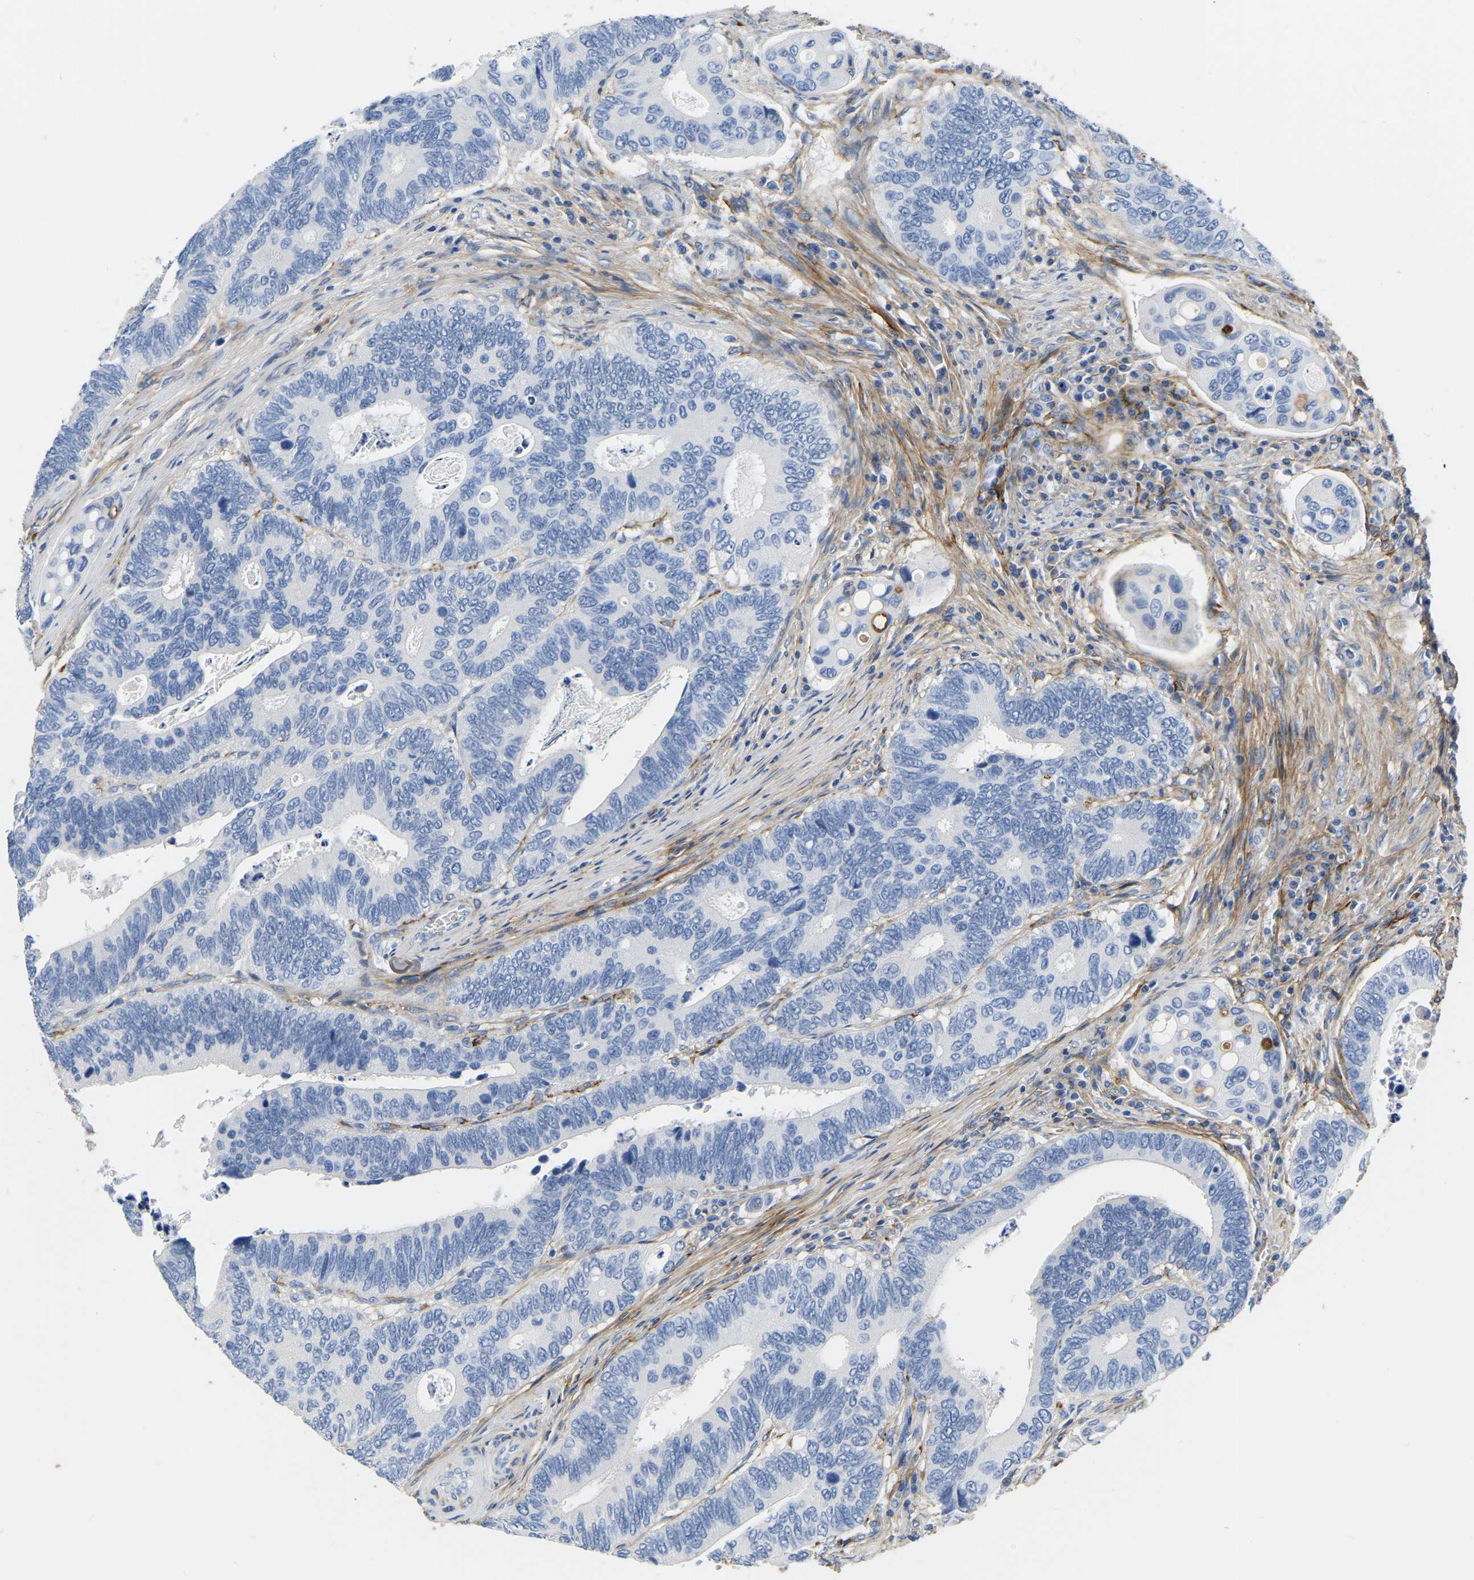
{"staining": {"intensity": "negative", "quantity": "none", "location": "none"}, "tissue": "colorectal cancer", "cell_type": "Tumor cells", "image_type": "cancer", "snomed": [{"axis": "morphology", "description": "Inflammation, NOS"}, {"axis": "morphology", "description": "Adenocarcinoma, NOS"}, {"axis": "topography", "description": "Colon"}], "caption": "Tumor cells are negative for brown protein staining in colorectal cancer (adenocarcinoma).", "gene": "COL6A1", "patient": {"sex": "male", "age": 72}}